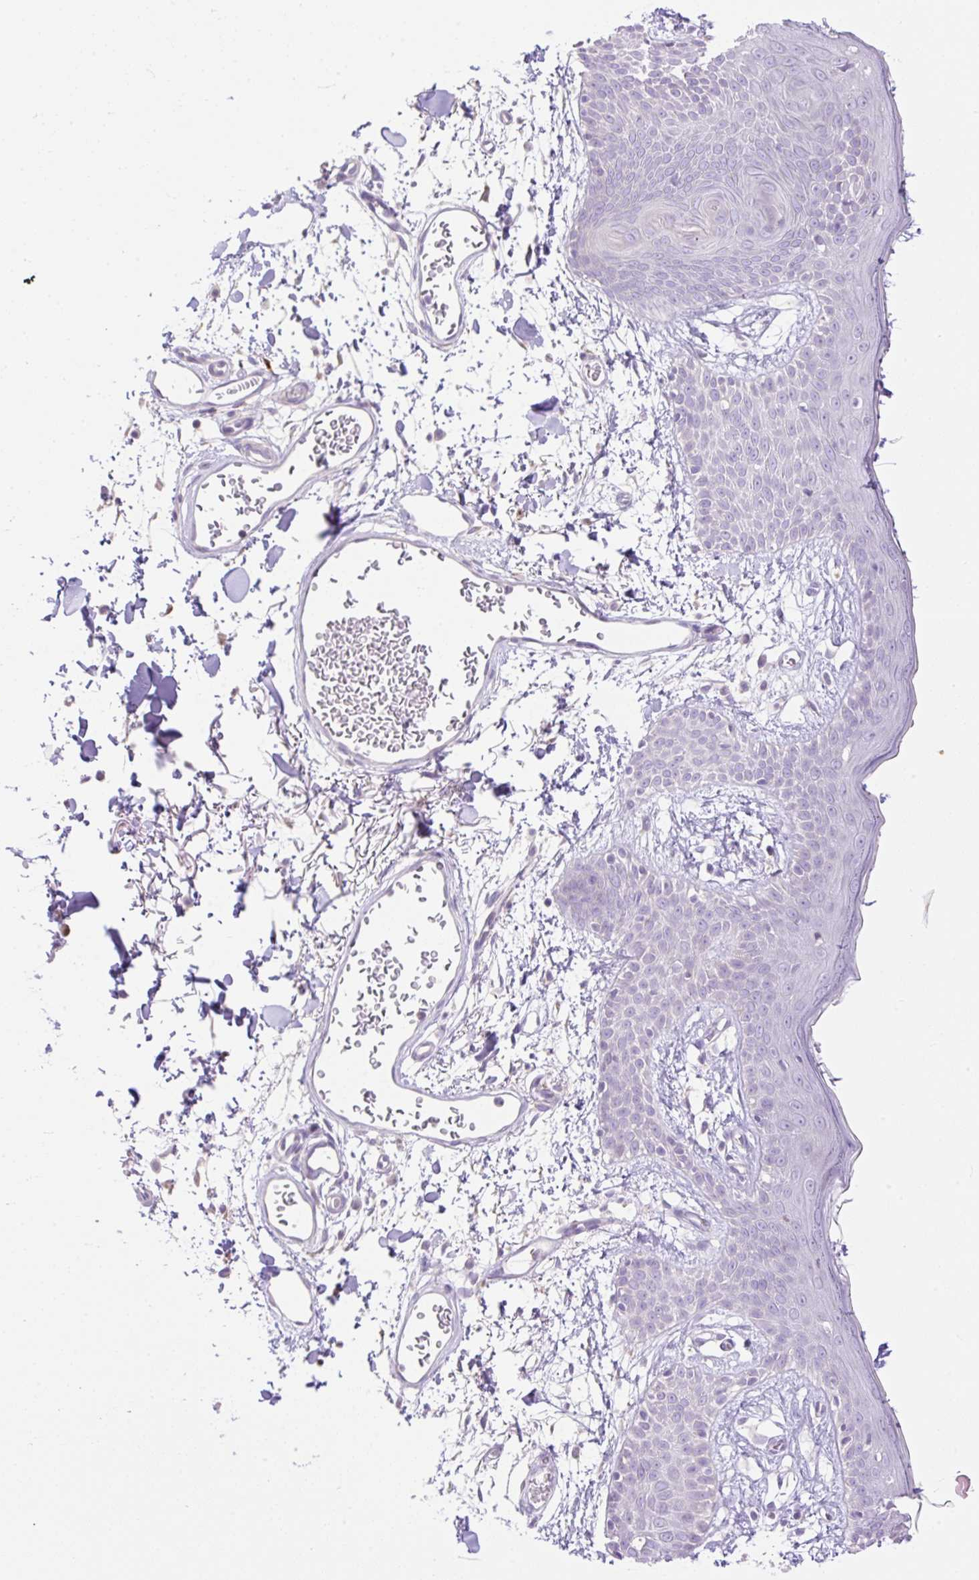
{"staining": {"intensity": "negative", "quantity": "none", "location": "none"}, "tissue": "skin", "cell_type": "Fibroblasts", "image_type": "normal", "snomed": [{"axis": "morphology", "description": "Normal tissue, NOS"}, {"axis": "topography", "description": "Skin"}], "caption": "A histopathology image of skin stained for a protein shows no brown staining in fibroblasts.", "gene": "VPS25", "patient": {"sex": "male", "age": 79}}